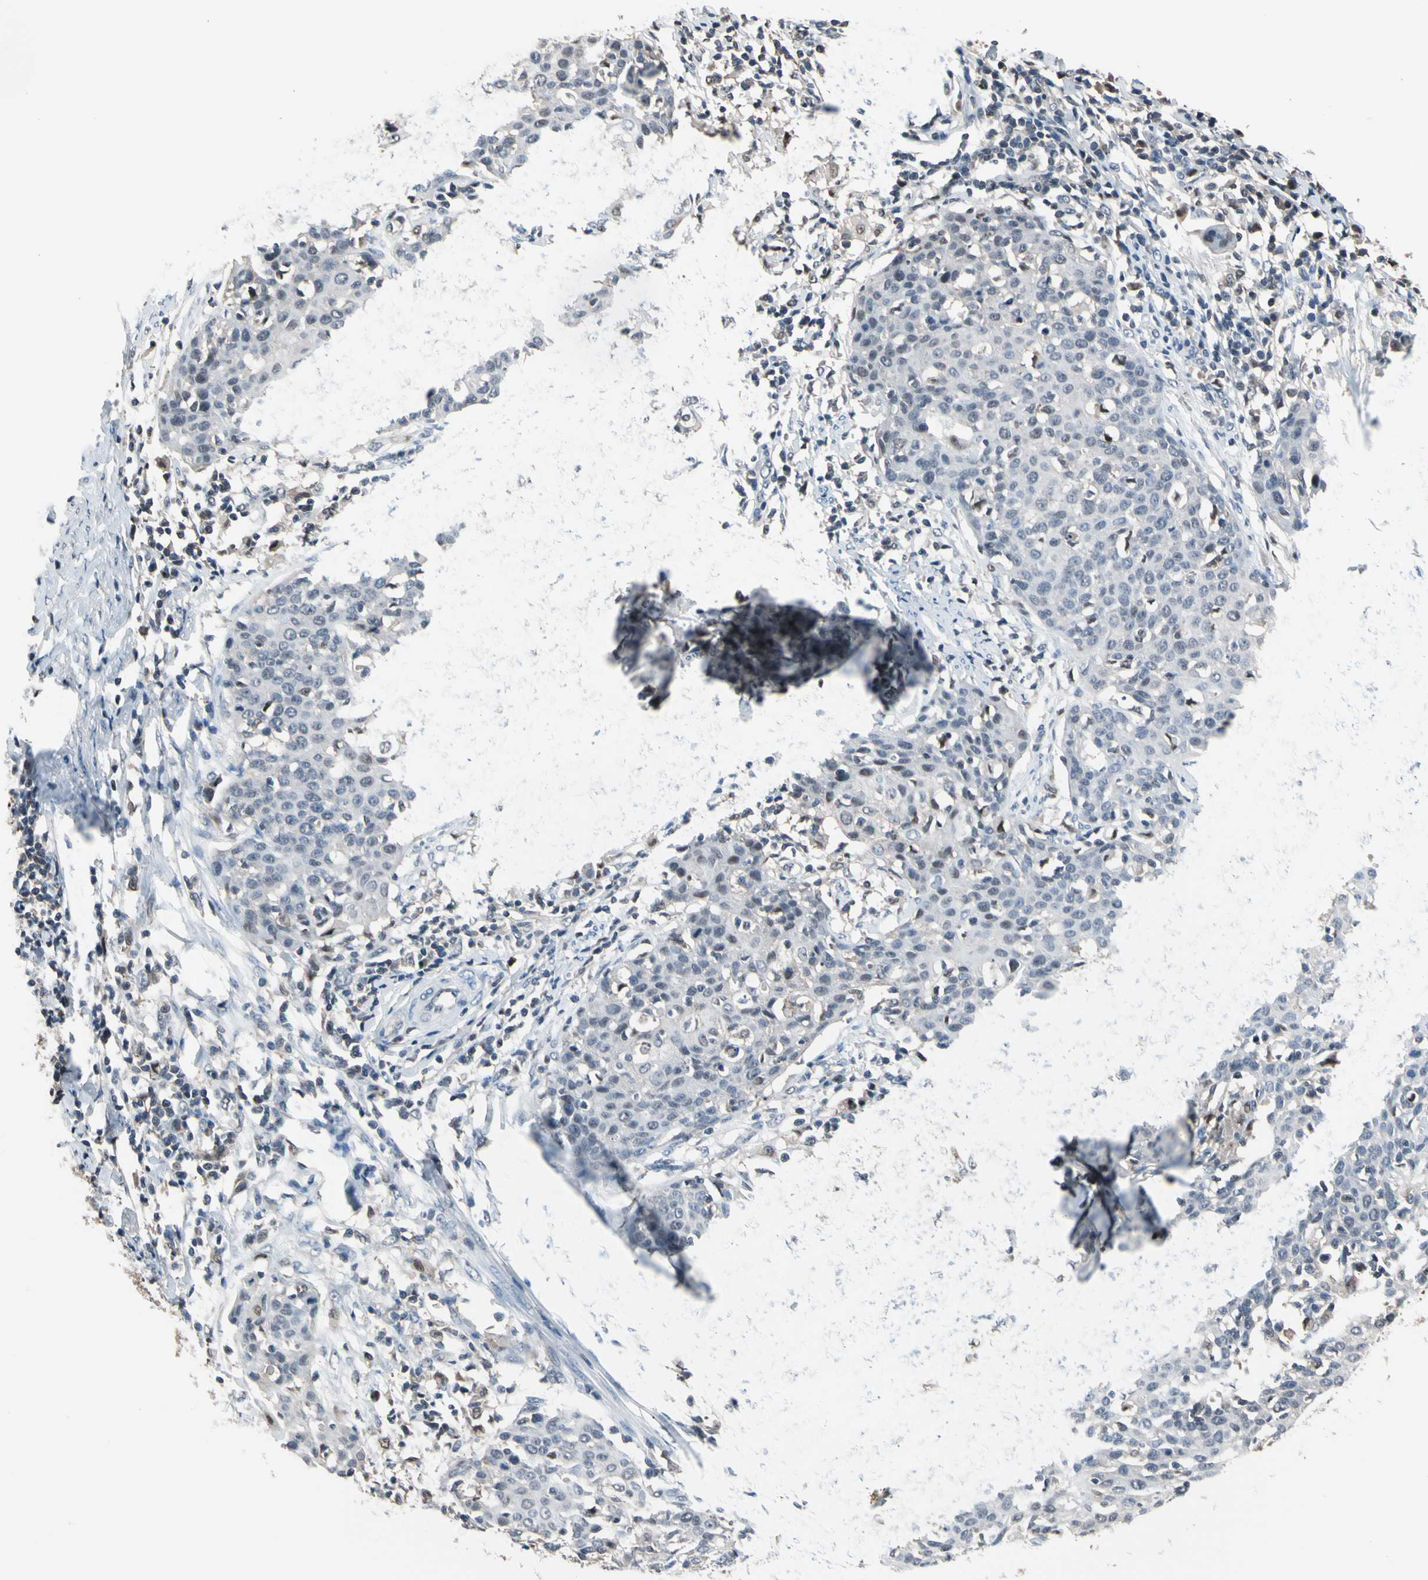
{"staining": {"intensity": "weak", "quantity": "<25%", "location": "cytoplasmic/membranous,nuclear"}, "tissue": "cervical cancer", "cell_type": "Tumor cells", "image_type": "cancer", "snomed": [{"axis": "morphology", "description": "Squamous cell carcinoma, NOS"}, {"axis": "topography", "description": "Cervix"}], "caption": "Immunohistochemistry micrograph of neoplastic tissue: squamous cell carcinoma (cervical) stained with DAB exhibits no significant protein staining in tumor cells. (DAB IHC visualized using brightfield microscopy, high magnification).", "gene": "PSMA2", "patient": {"sex": "female", "age": 38}}